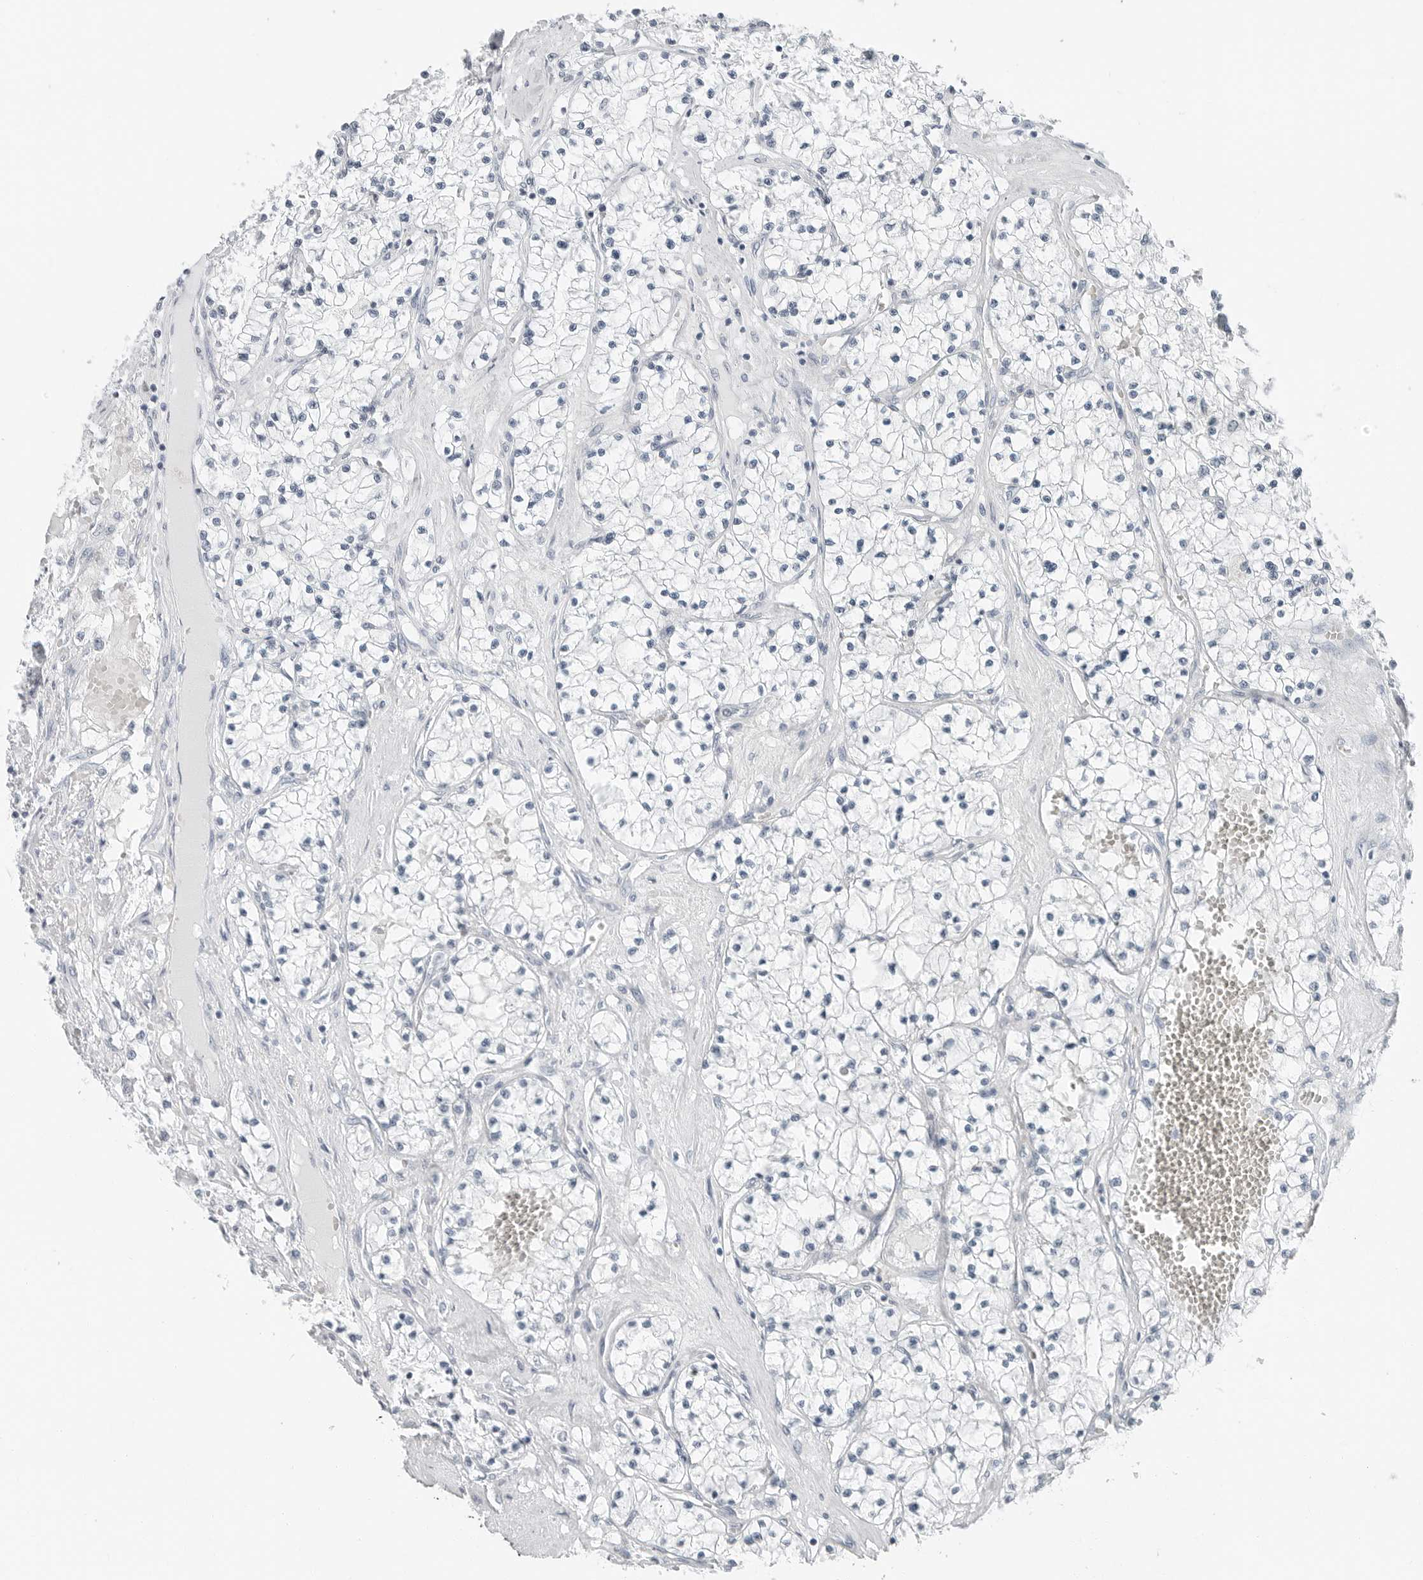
{"staining": {"intensity": "negative", "quantity": "none", "location": "none"}, "tissue": "renal cancer", "cell_type": "Tumor cells", "image_type": "cancer", "snomed": [{"axis": "morphology", "description": "Normal tissue, NOS"}, {"axis": "morphology", "description": "Adenocarcinoma, NOS"}, {"axis": "topography", "description": "Kidney"}], "caption": "Immunohistochemistry histopathology image of renal adenocarcinoma stained for a protein (brown), which demonstrates no staining in tumor cells. (DAB (3,3'-diaminobenzidine) immunohistochemistry (IHC) visualized using brightfield microscopy, high magnification).", "gene": "XIRP1", "patient": {"sex": "male", "age": 68}}